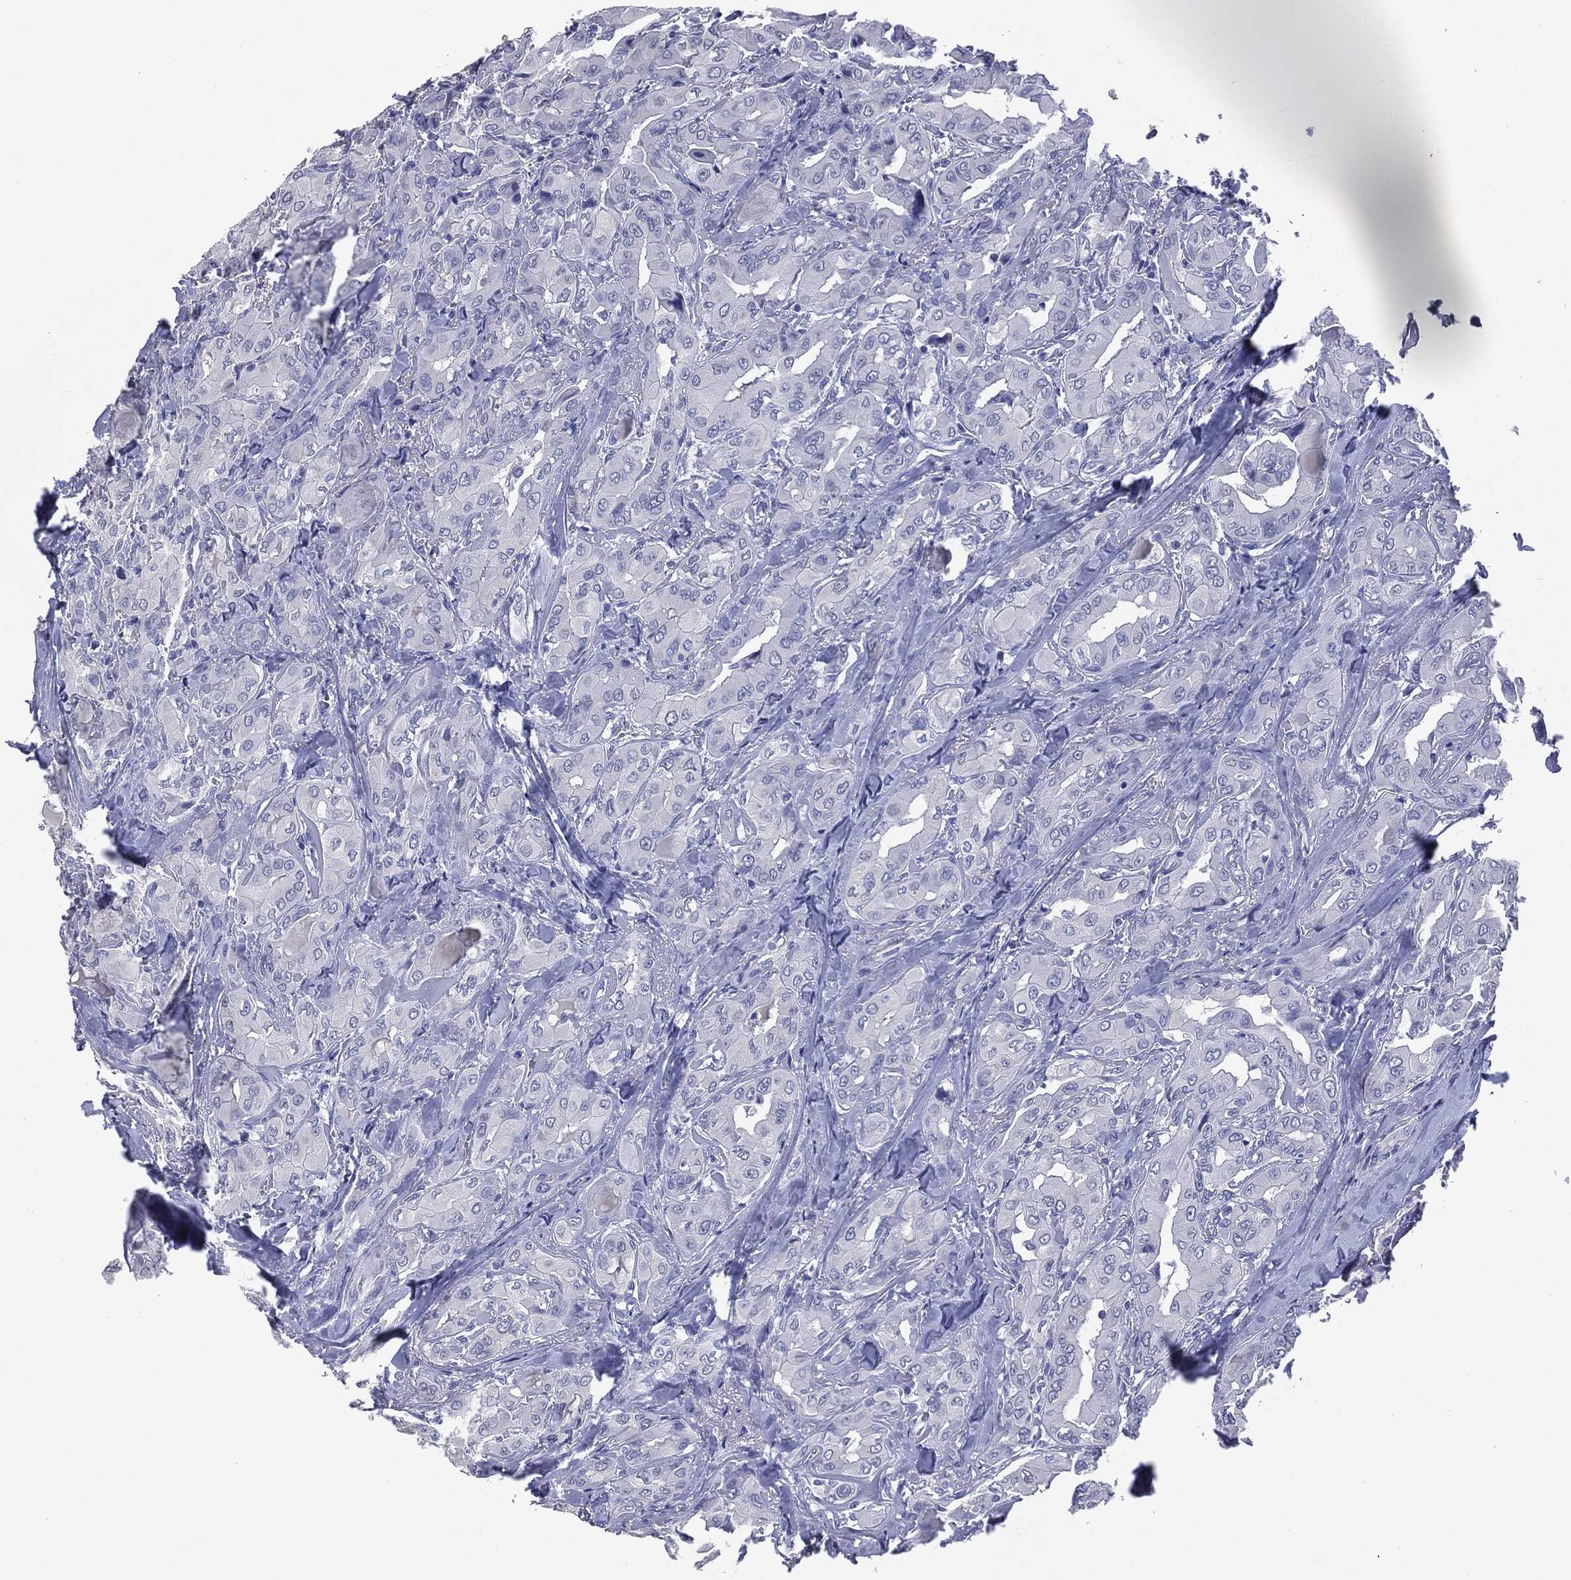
{"staining": {"intensity": "negative", "quantity": "none", "location": "none"}, "tissue": "thyroid cancer", "cell_type": "Tumor cells", "image_type": "cancer", "snomed": [{"axis": "morphology", "description": "Normal tissue, NOS"}, {"axis": "morphology", "description": "Papillary adenocarcinoma, NOS"}, {"axis": "topography", "description": "Thyroid gland"}], "caption": "Immunohistochemistry (IHC) micrograph of neoplastic tissue: human thyroid cancer stained with DAB (3,3'-diaminobenzidine) displays no significant protein staining in tumor cells. (Brightfield microscopy of DAB IHC at high magnification).", "gene": "TSHB", "patient": {"sex": "female", "age": 66}}